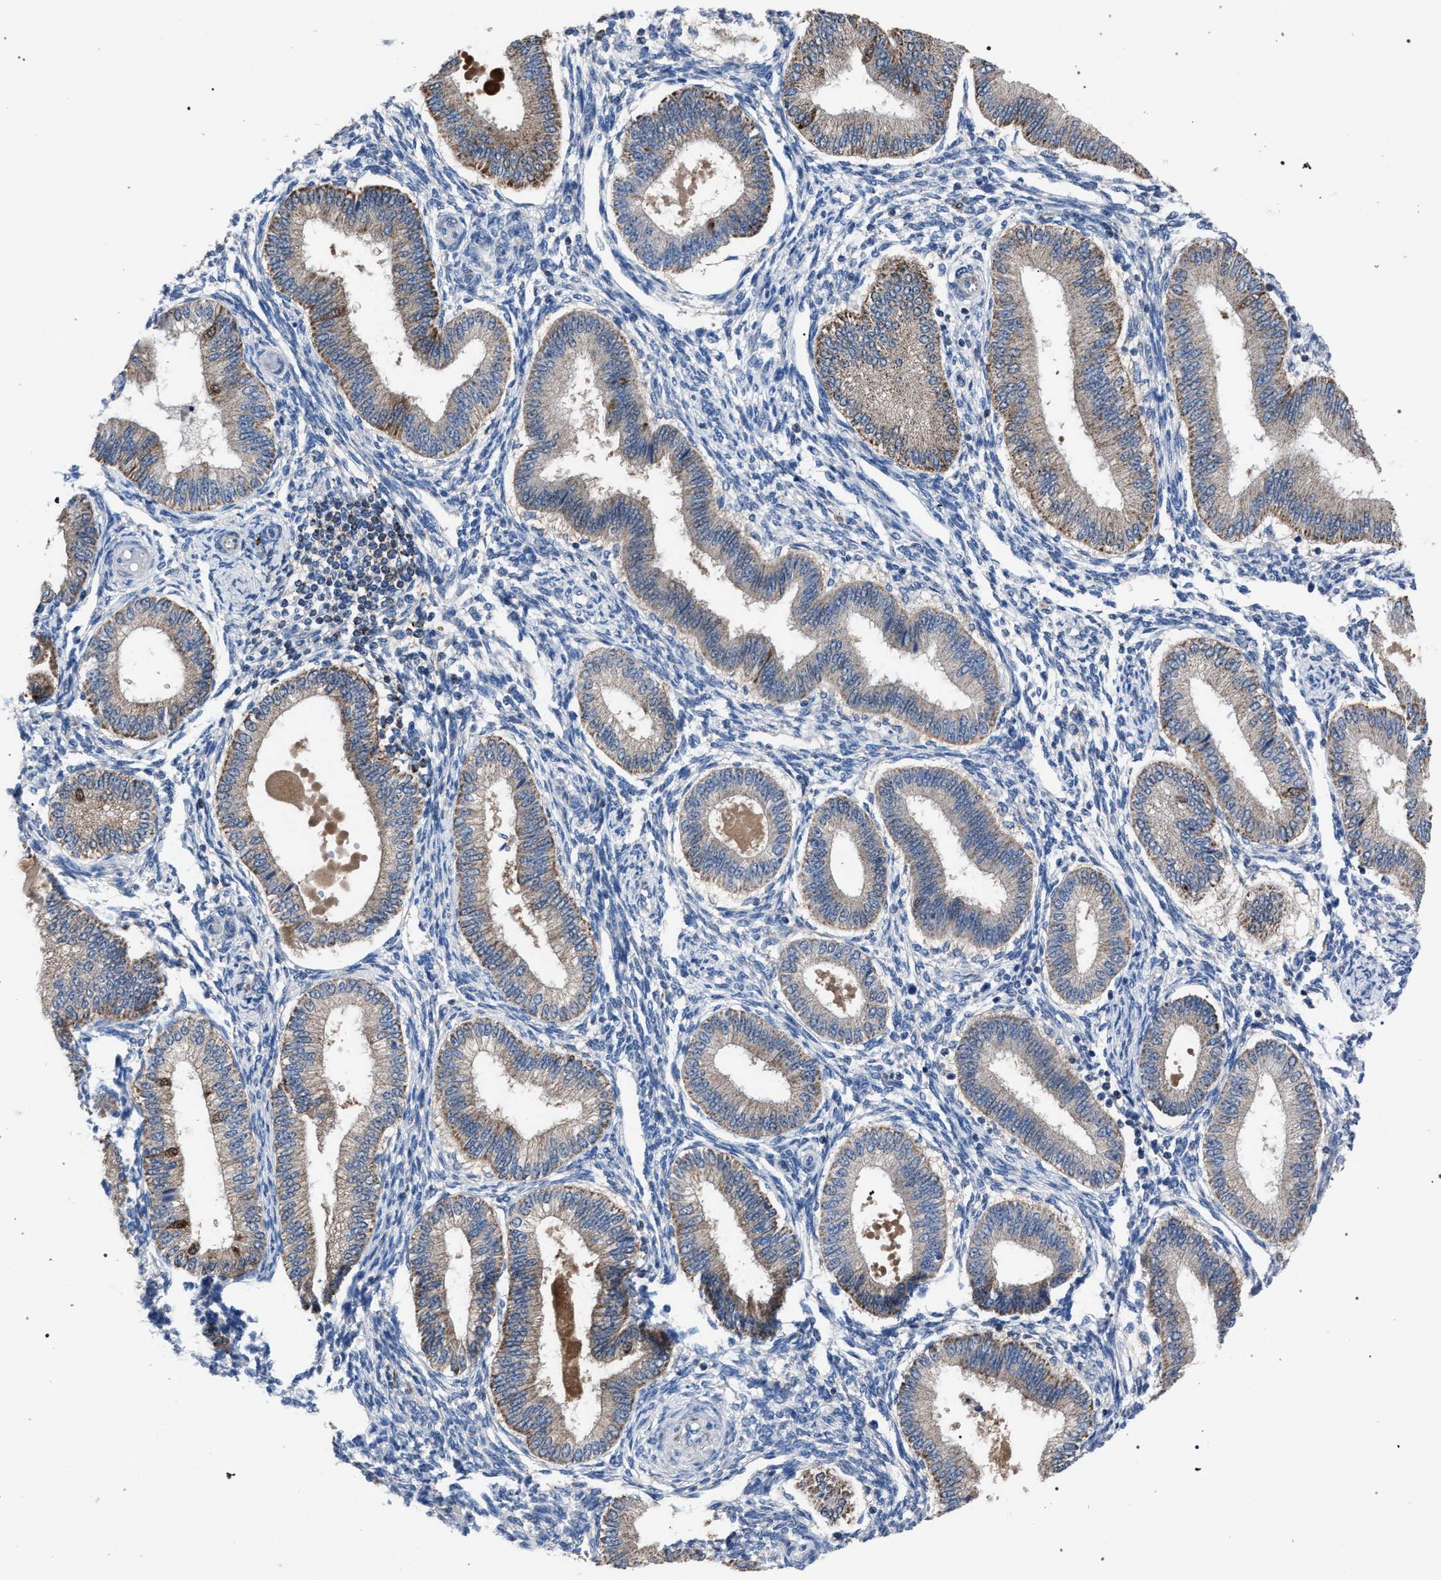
{"staining": {"intensity": "negative", "quantity": "none", "location": "none"}, "tissue": "endometrium", "cell_type": "Cells in endometrial stroma", "image_type": "normal", "snomed": [{"axis": "morphology", "description": "Normal tissue, NOS"}, {"axis": "topography", "description": "Endometrium"}], "caption": "The photomicrograph shows no staining of cells in endometrial stroma in benign endometrium. The staining is performed using DAB brown chromogen with nuclei counter-stained in using hematoxylin.", "gene": "CRYZ", "patient": {"sex": "female", "age": 39}}